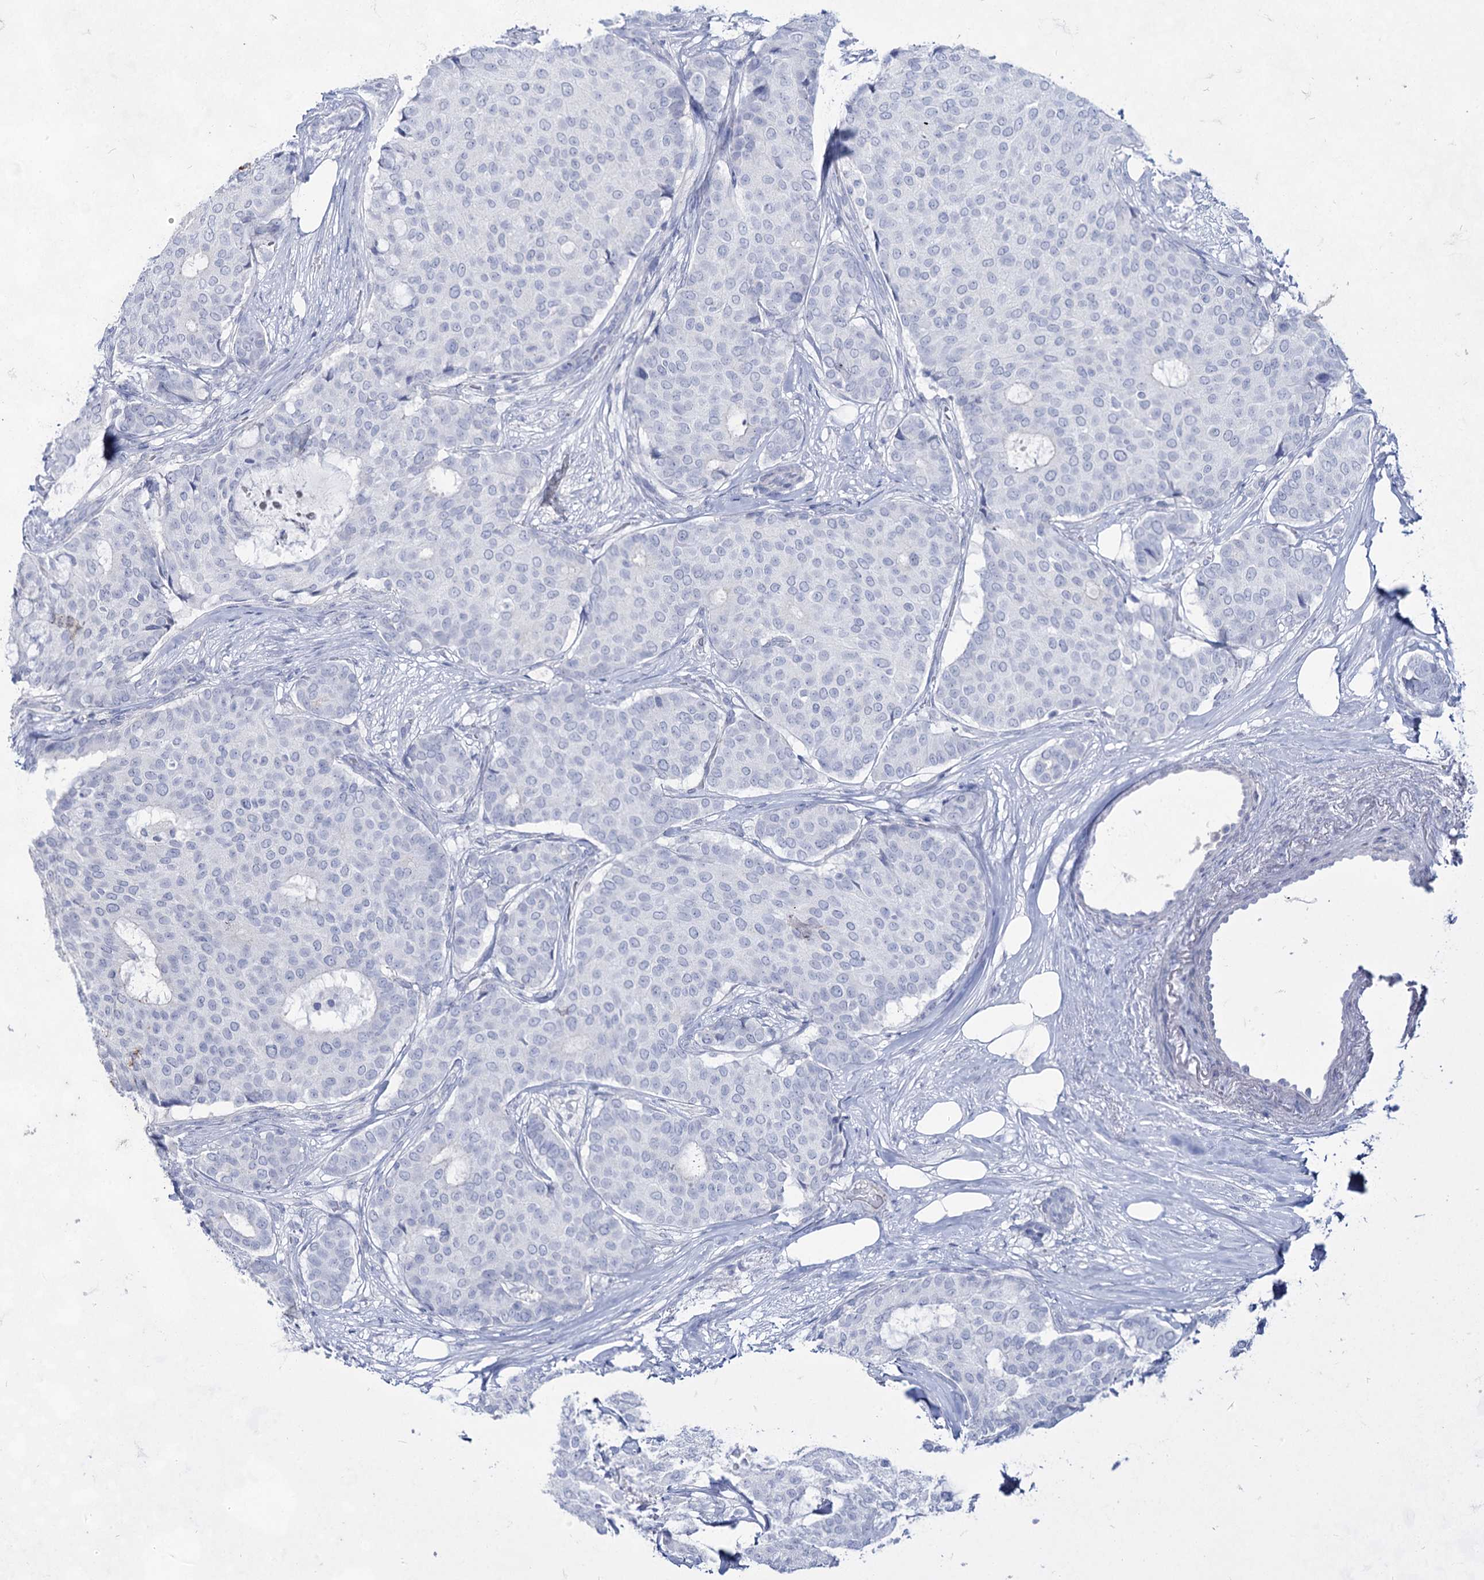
{"staining": {"intensity": "negative", "quantity": "none", "location": "none"}, "tissue": "breast cancer", "cell_type": "Tumor cells", "image_type": "cancer", "snomed": [{"axis": "morphology", "description": "Duct carcinoma"}, {"axis": "topography", "description": "Breast"}], "caption": "Tumor cells show no significant protein expression in breast cancer.", "gene": "ACRV1", "patient": {"sex": "female", "age": 75}}